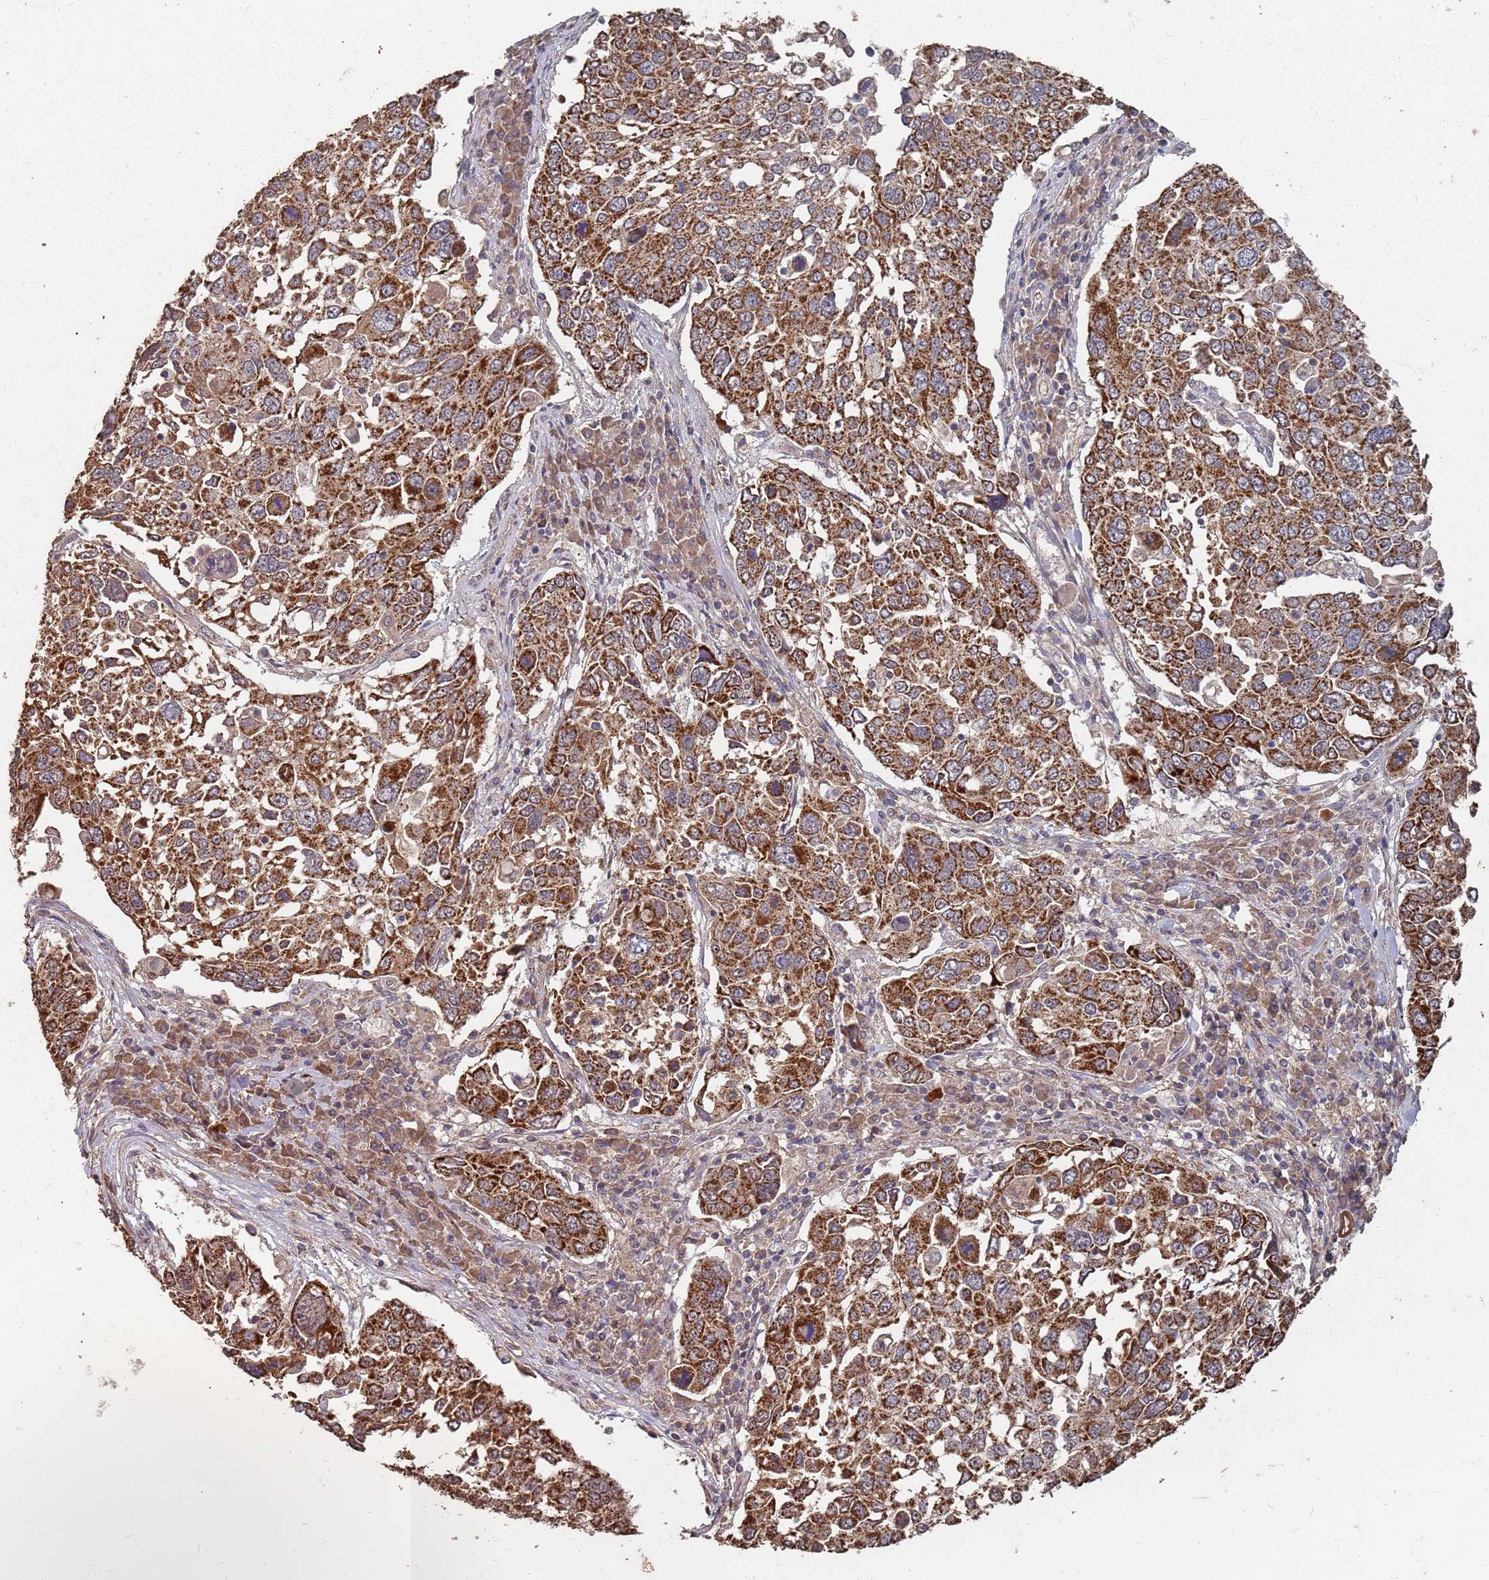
{"staining": {"intensity": "strong", "quantity": ">75%", "location": "cytoplasmic/membranous"}, "tissue": "lung cancer", "cell_type": "Tumor cells", "image_type": "cancer", "snomed": [{"axis": "morphology", "description": "Squamous cell carcinoma, NOS"}, {"axis": "topography", "description": "Lung"}], "caption": "Approximately >75% of tumor cells in lung cancer (squamous cell carcinoma) demonstrate strong cytoplasmic/membranous protein positivity as visualized by brown immunohistochemical staining.", "gene": "PRORP", "patient": {"sex": "male", "age": 65}}